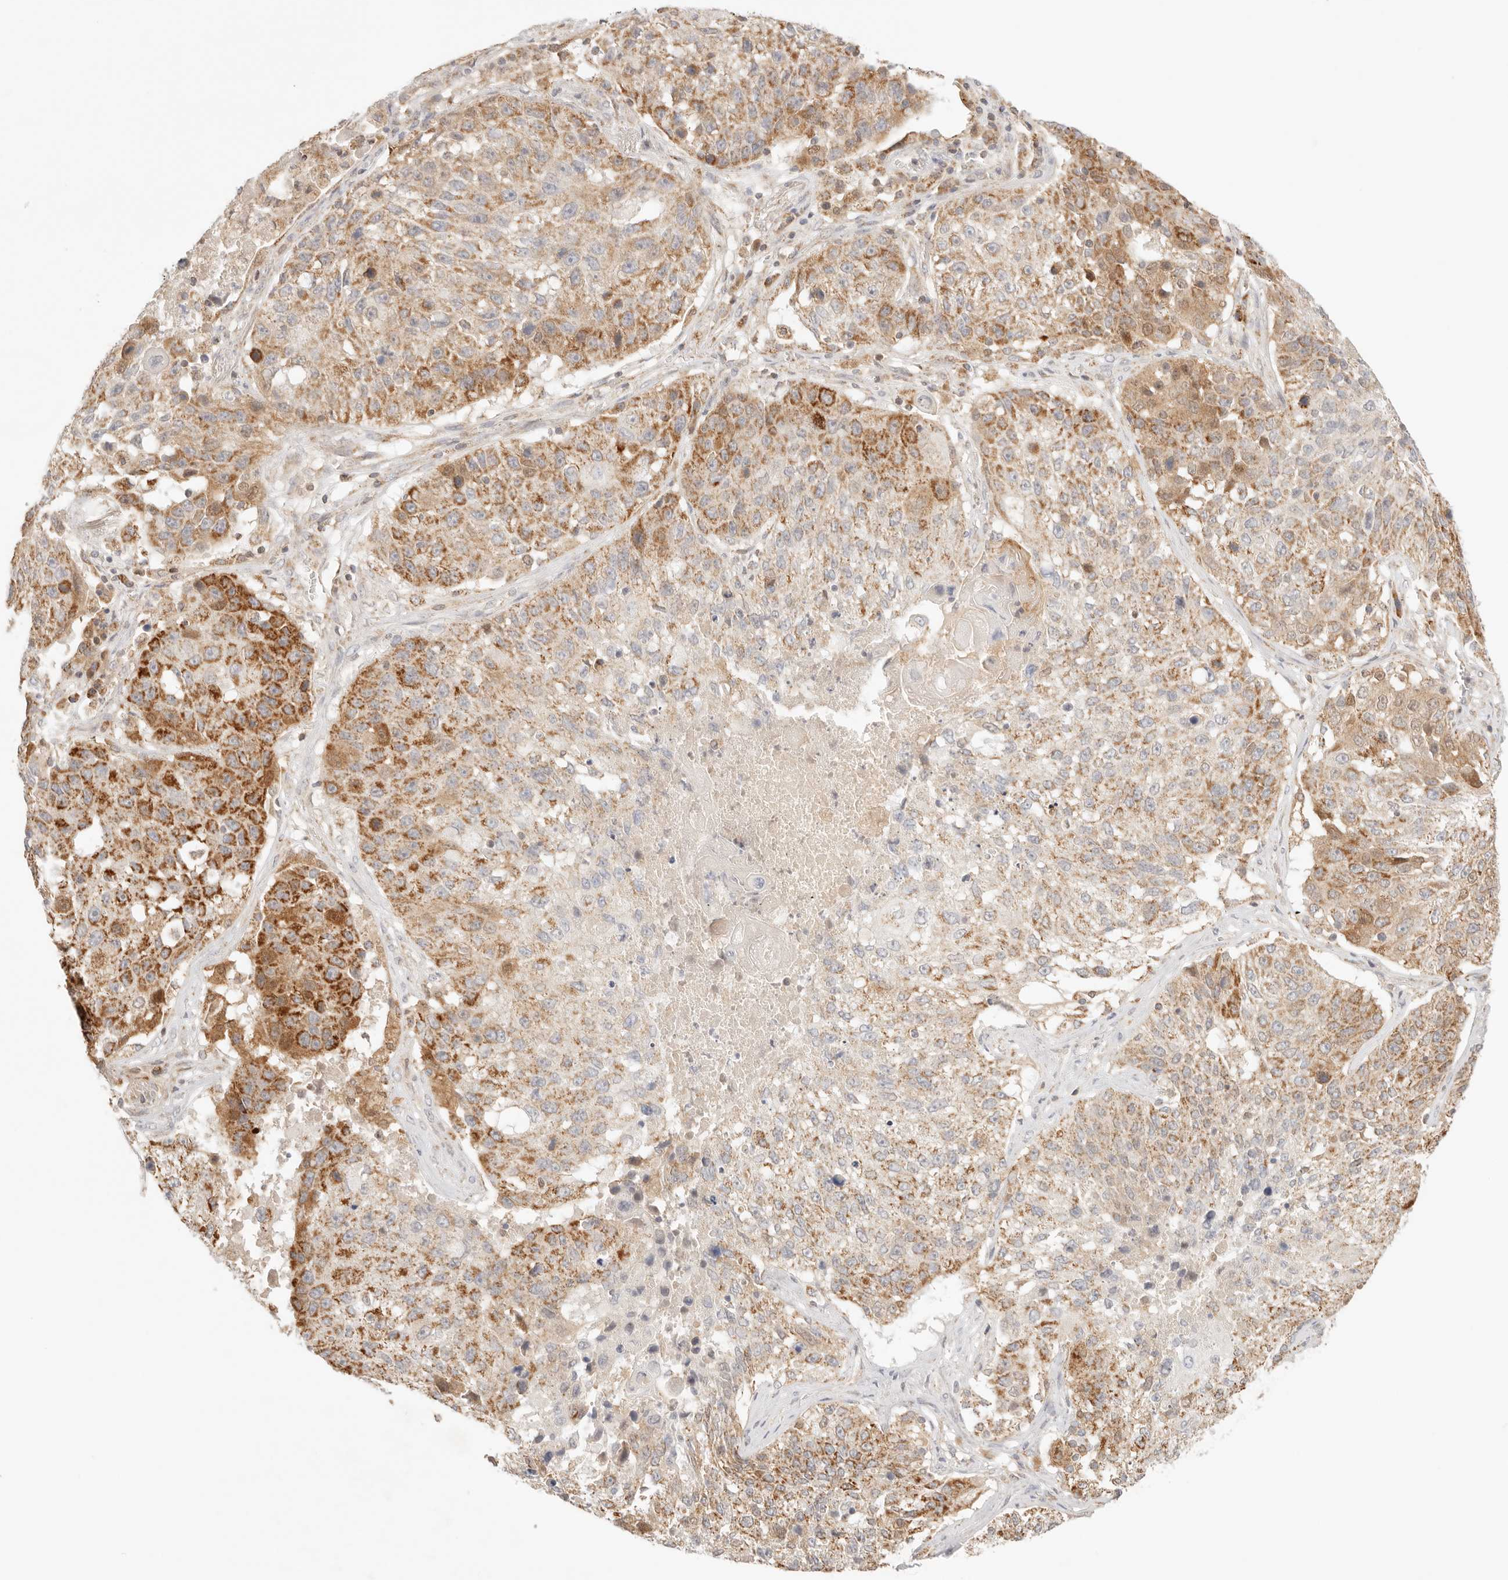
{"staining": {"intensity": "strong", "quantity": "25%-75%", "location": "cytoplasmic/membranous"}, "tissue": "lung cancer", "cell_type": "Tumor cells", "image_type": "cancer", "snomed": [{"axis": "morphology", "description": "Squamous cell carcinoma, NOS"}, {"axis": "topography", "description": "Lung"}], "caption": "A brown stain labels strong cytoplasmic/membranous expression of a protein in human lung cancer (squamous cell carcinoma) tumor cells.", "gene": "COA6", "patient": {"sex": "male", "age": 61}}